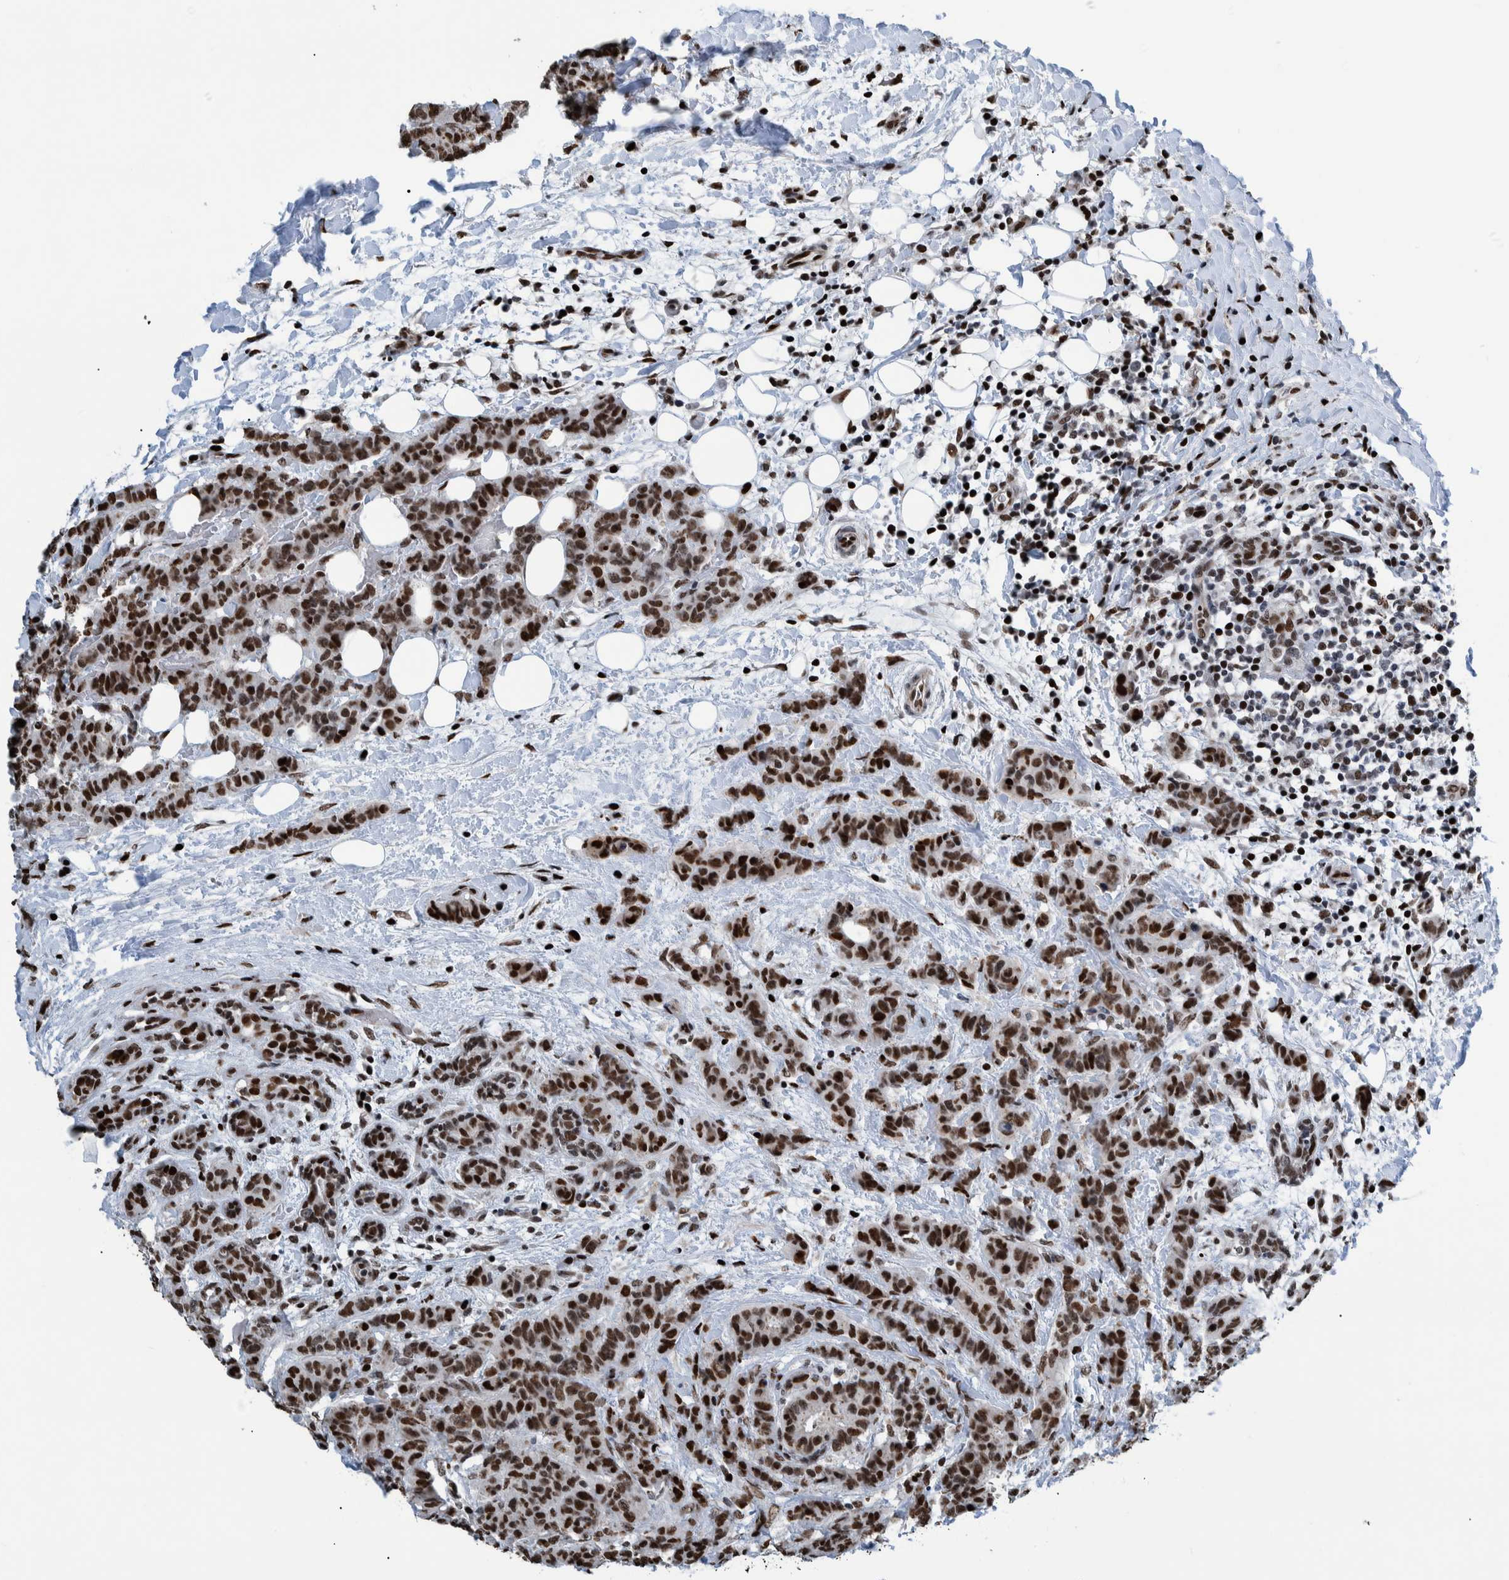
{"staining": {"intensity": "strong", "quantity": ">75%", "location": "nuclear"}, "tissue": "breast cancer", "cell_type": "Tumor cells", "image_type": "cancer", "snomed": [{"axis": "morphology", "description": "Normal tissue, NOS"}, {"axis": "morphology", "description": "Duct carcinoma"}, {"axis": "topography", "description": "Breast"}], "caption": "About >75% of tumor cells in human breast cancer show strong nuclear protein staining as visualized by brown immunohistochemical staining.", "gene": "HEATR9", "patient": {"sex": "female", "age": 40}}